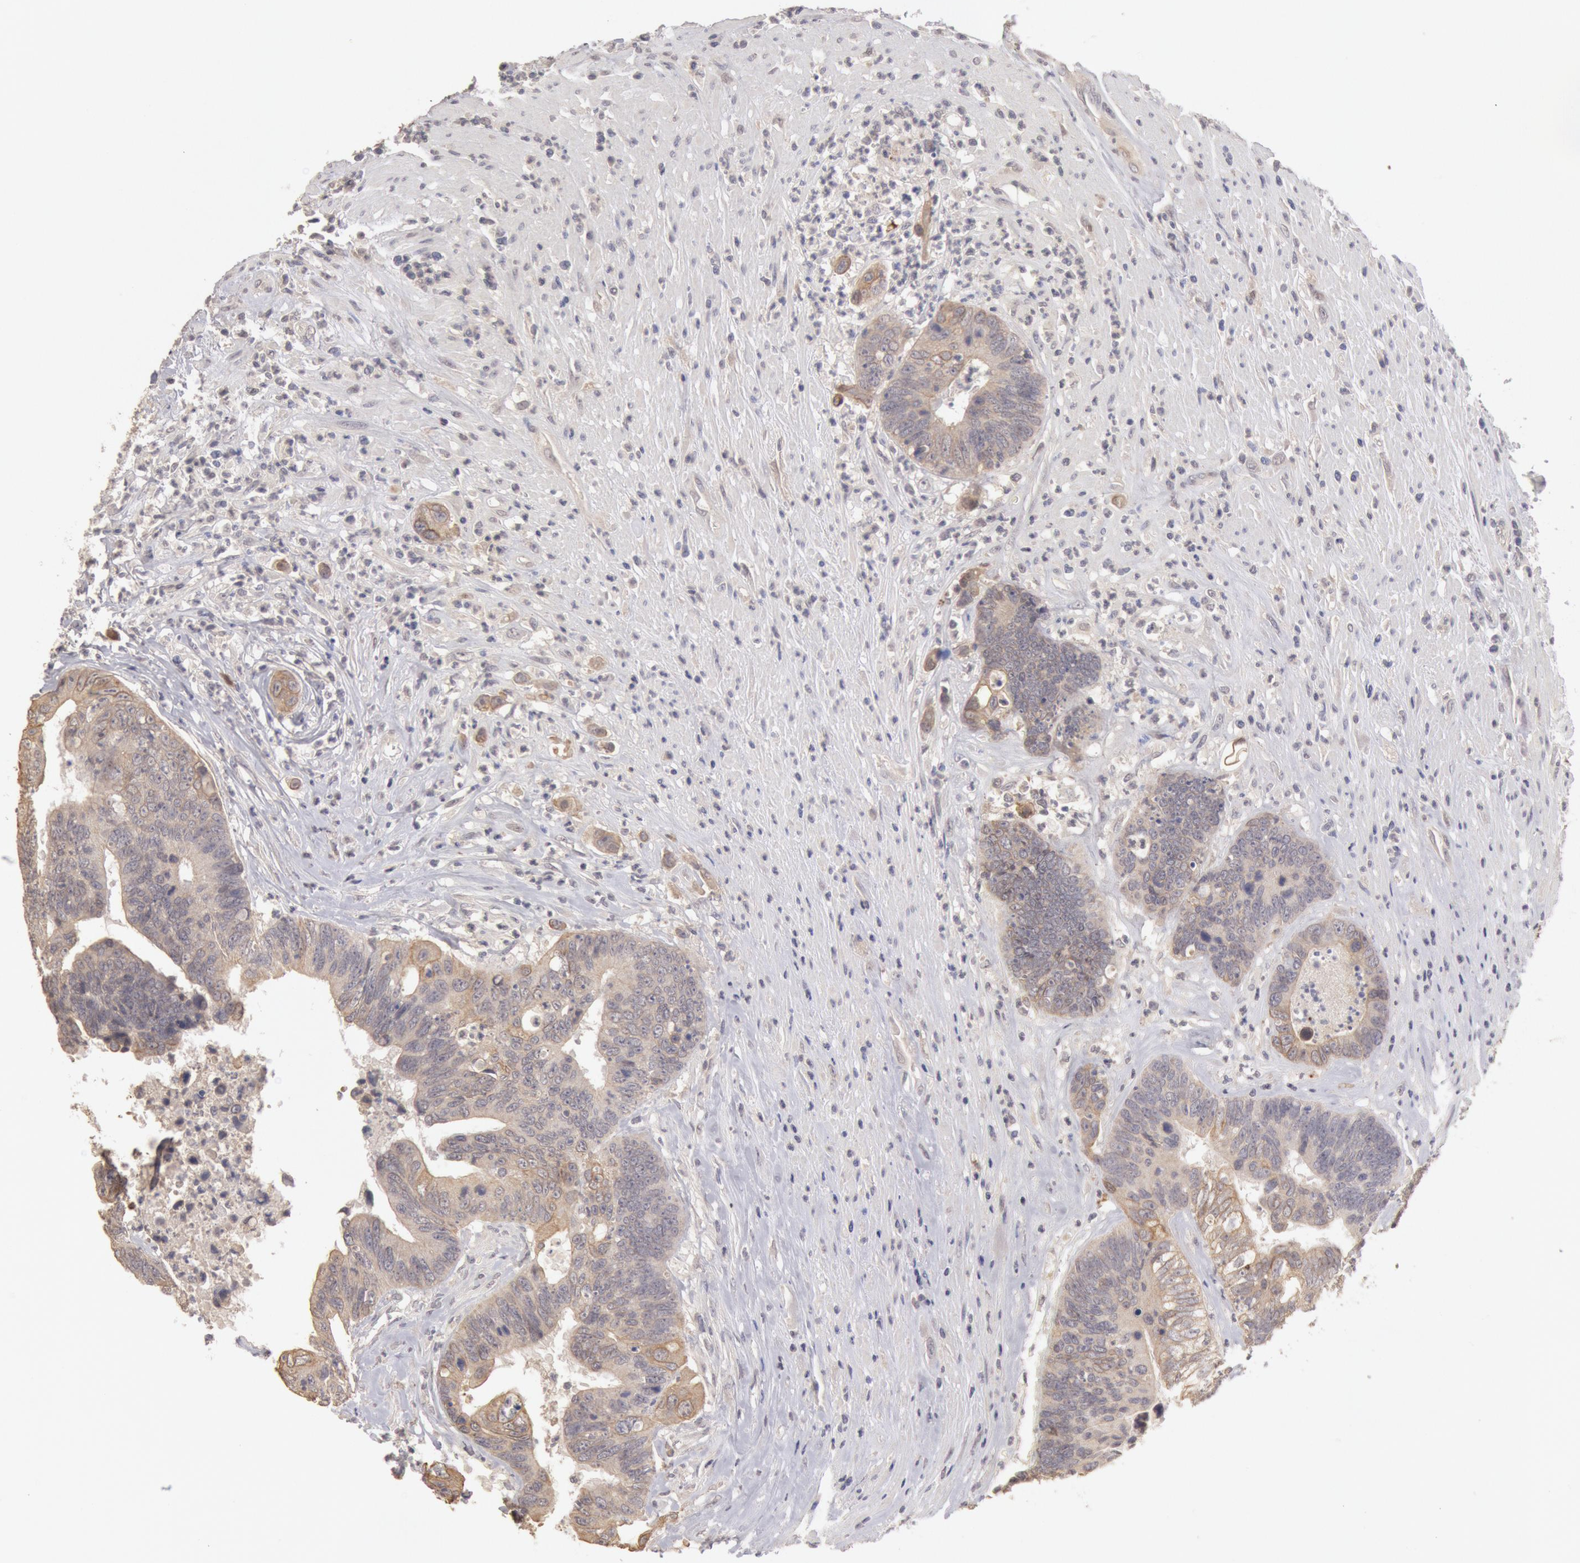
{"staining": {"intensity": "weak", "quantity": ">75%", "location": "cytoplasmic/membranous"}, "tissue": "colorectal cancer", "cell_type": "Tumor cells", "image_type": "cancer", "snomed": [{"axis": "morphology", "description": "Adenocarcinoma, NOS"}, {"axis": "topography", "description": "Rectum"}], "caption": "Colorectal adenocarcinoma was stained to show a protein in brown. There is low levels of weak cytoplasmic/membranous staining in approximately >75% of tumor cells. The protein is shown in brown color, while the nuclei are stained blue.", "gene": "ZFP36L1", "patient": {"sex": "female", "age": 65}}